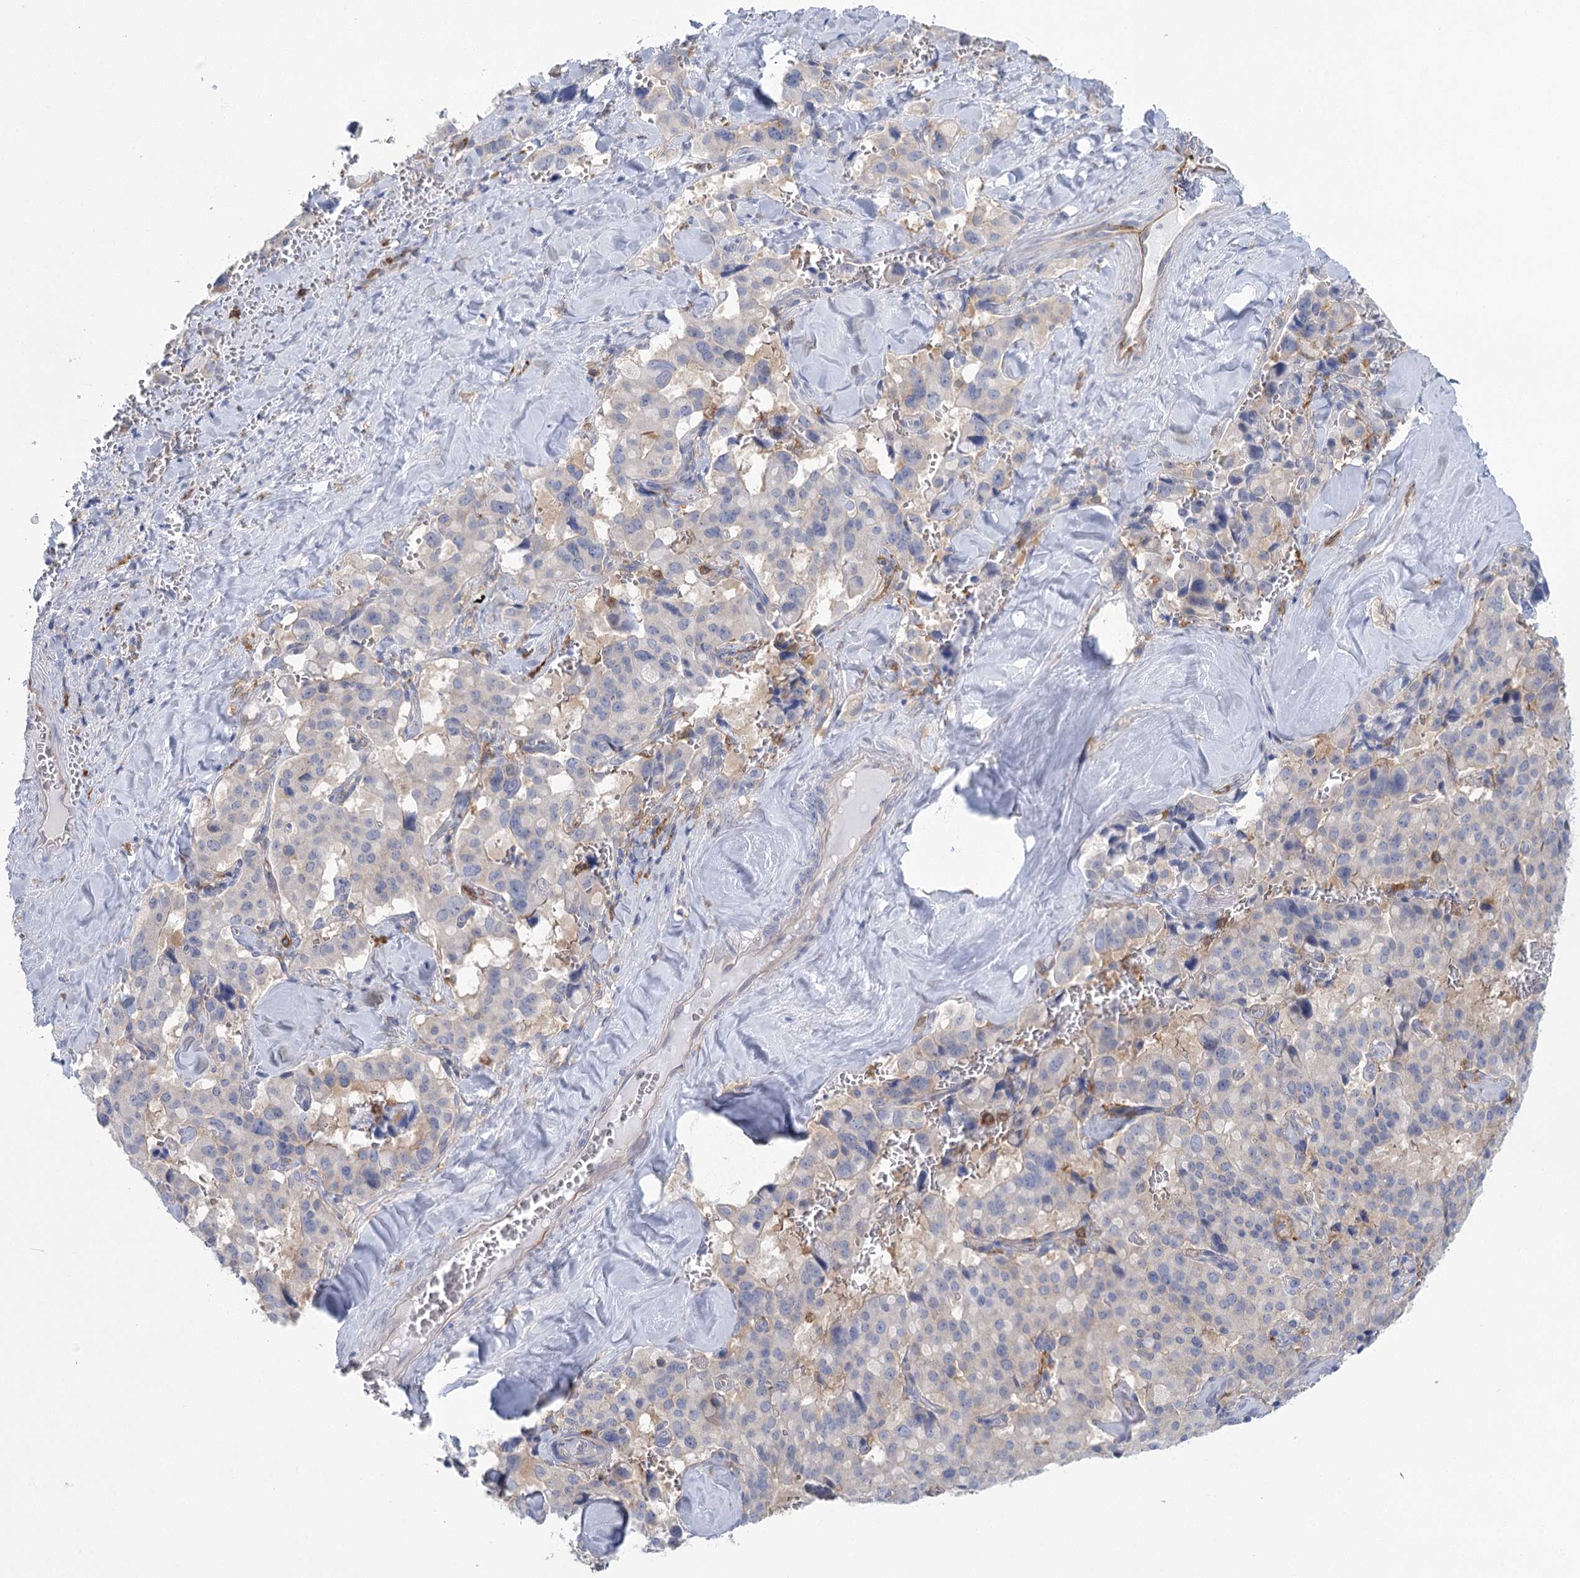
{"staining": {"intensity": "negative", "quantity": "none", "location": "none"}, "tissue": "pancreatic cancer", "cell_type": "Tumor cells", "image_type": "cancer", "snomed": [{"axis": "morphology", "description": "Adenocarcinoma, NOS"}, {"axis": "topography", "description": "Pancreas"}], "caption": "IHC photomicrograph of neoplastic tissue: pancreatic cancer stained with DAB (3,3'-diaminobenzidine) demonstrates no significant protein staining in tumor cells.", "gene": "CCDC88A", "patient": {"sex": "male", "age": 65}}